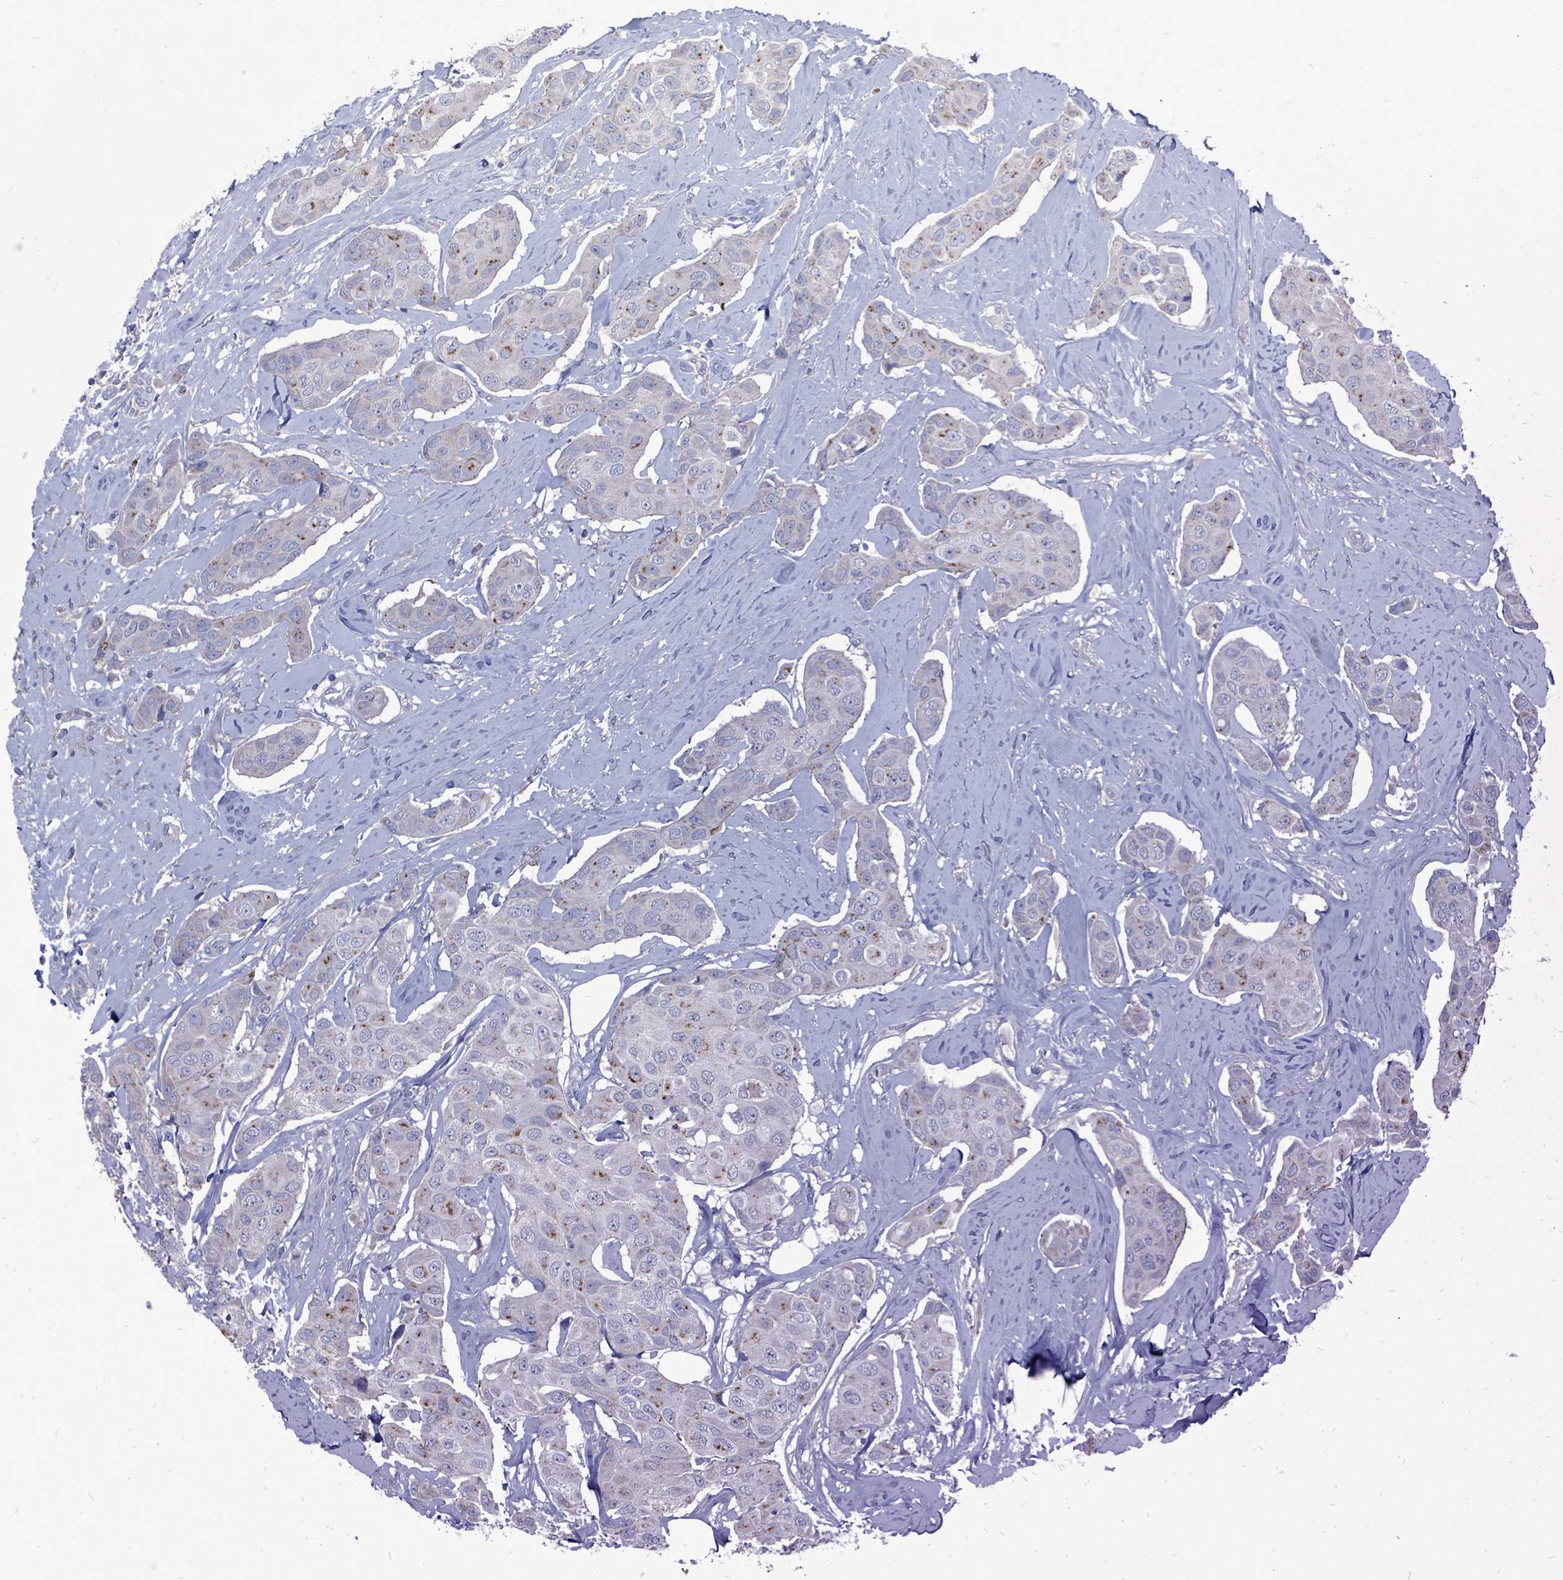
{"staining": {"intensity": "moderate", "quantity": "25%-75%", "location": "cytoplasmic/membranous"}, "tissue": "breast cancer", "cell_type": "Tumor cells", "image_type": "cancer", "snomed": [{"axis": "morphology", "description": "Duct carcinoma"}, {"axis": "topography", "description": "Breast"}, {"axis": "topography", "description": "Lymph node"}], "caption": "Breast cancer (infiltrating ductal carcinoma) stained for a protein shows moderate cytoplasmic/membranous positivity in tumor cells.", "gene": "ARGFX", "patient": {"sex": "female", "age": 80}}